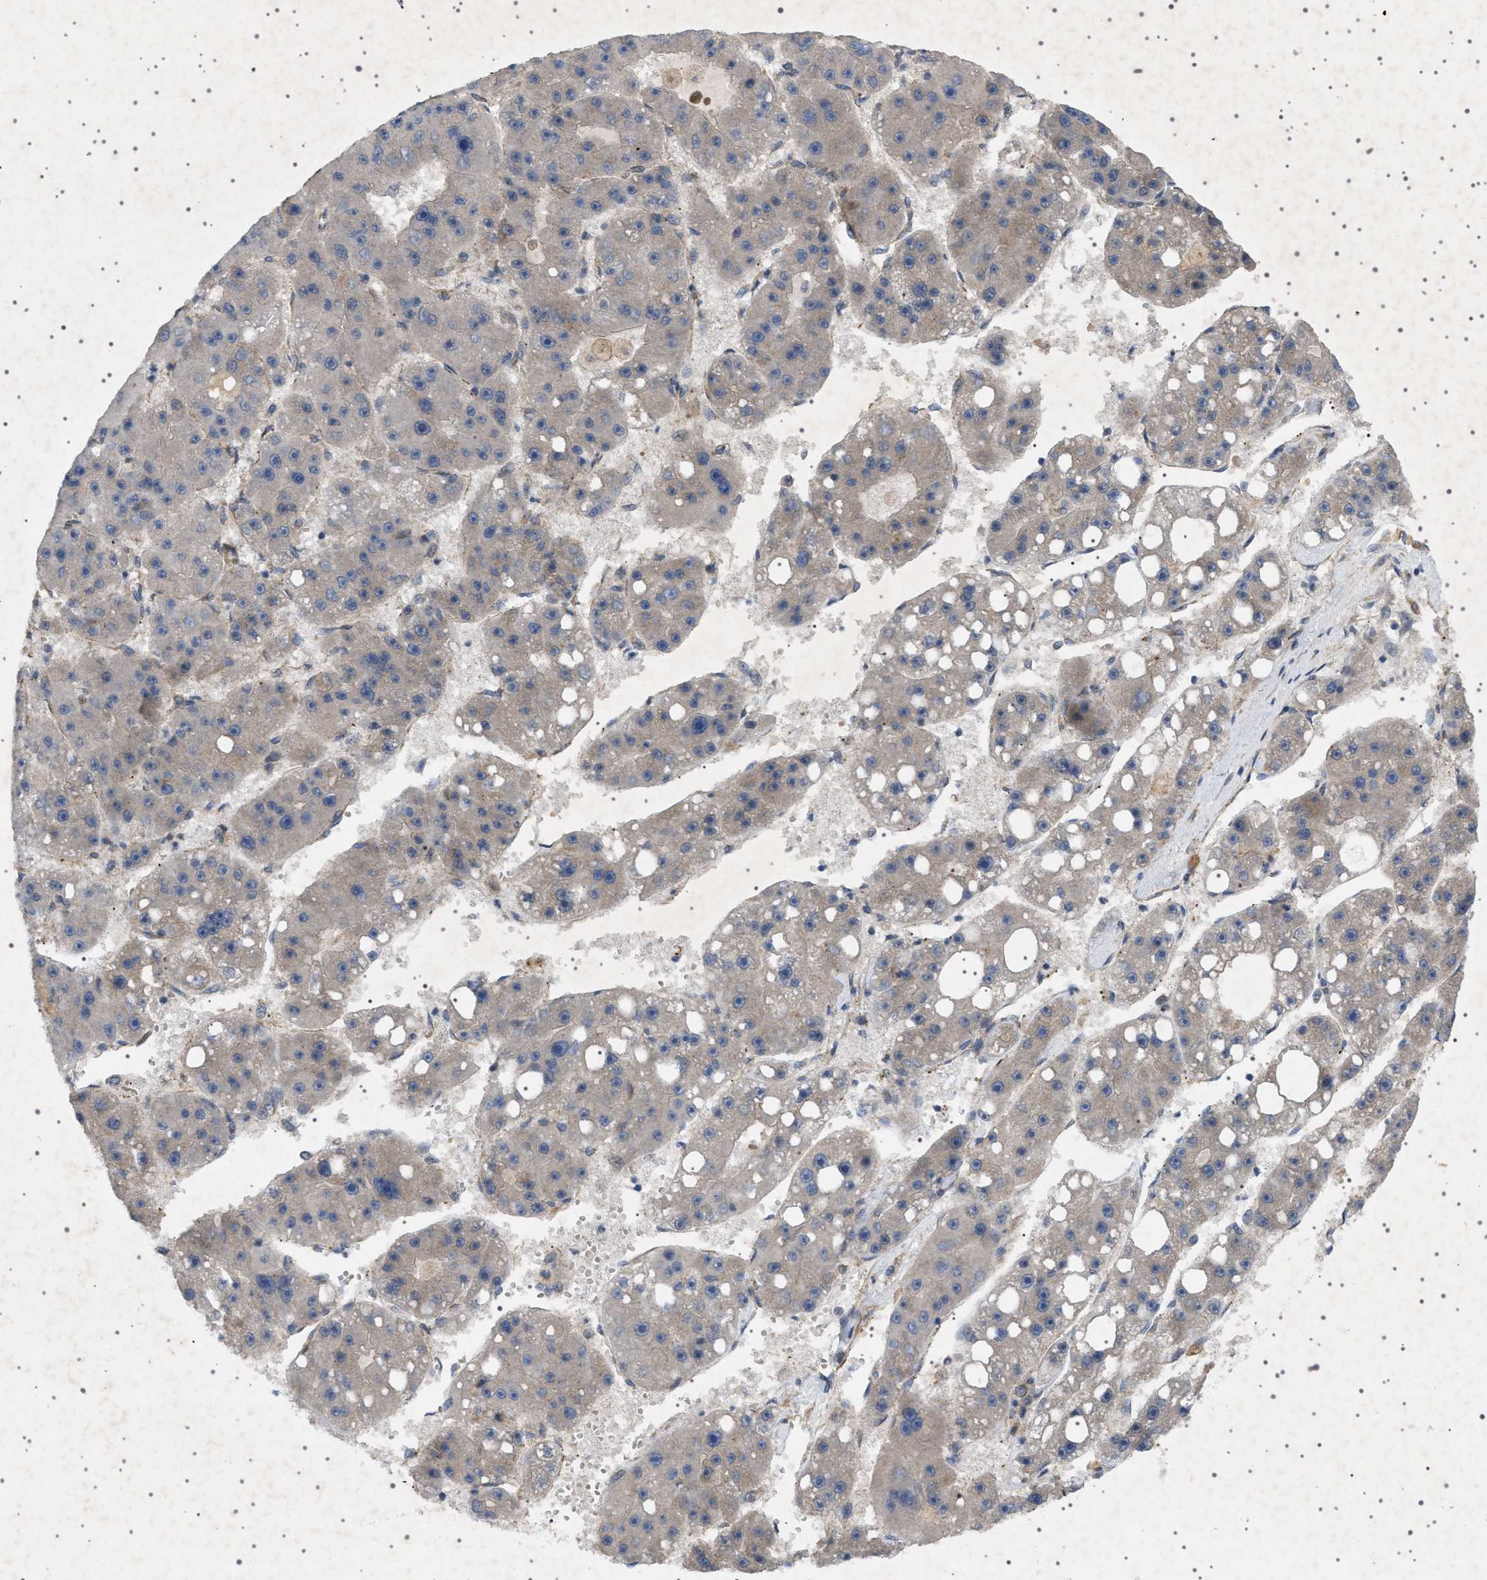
{"staining": {"intensity": "negative", "quantity": "none", "location": "none"}, "tissue": "liver cancer", "cell_type": "Tumor cells", "image_type": "cancer", "snomed": [{"axis": "morphology", "description": "Carcinoma, Hepatocellular, NOS"}, {"axis": "topography", "description": "Liver"}], "caption": "This is an IHC photomicrograph of liver hepatocellular carcinoma. There is no expression in tumor cells.", "gene": "CCDC186", "patient": {"sex": "female", "age": 61}}